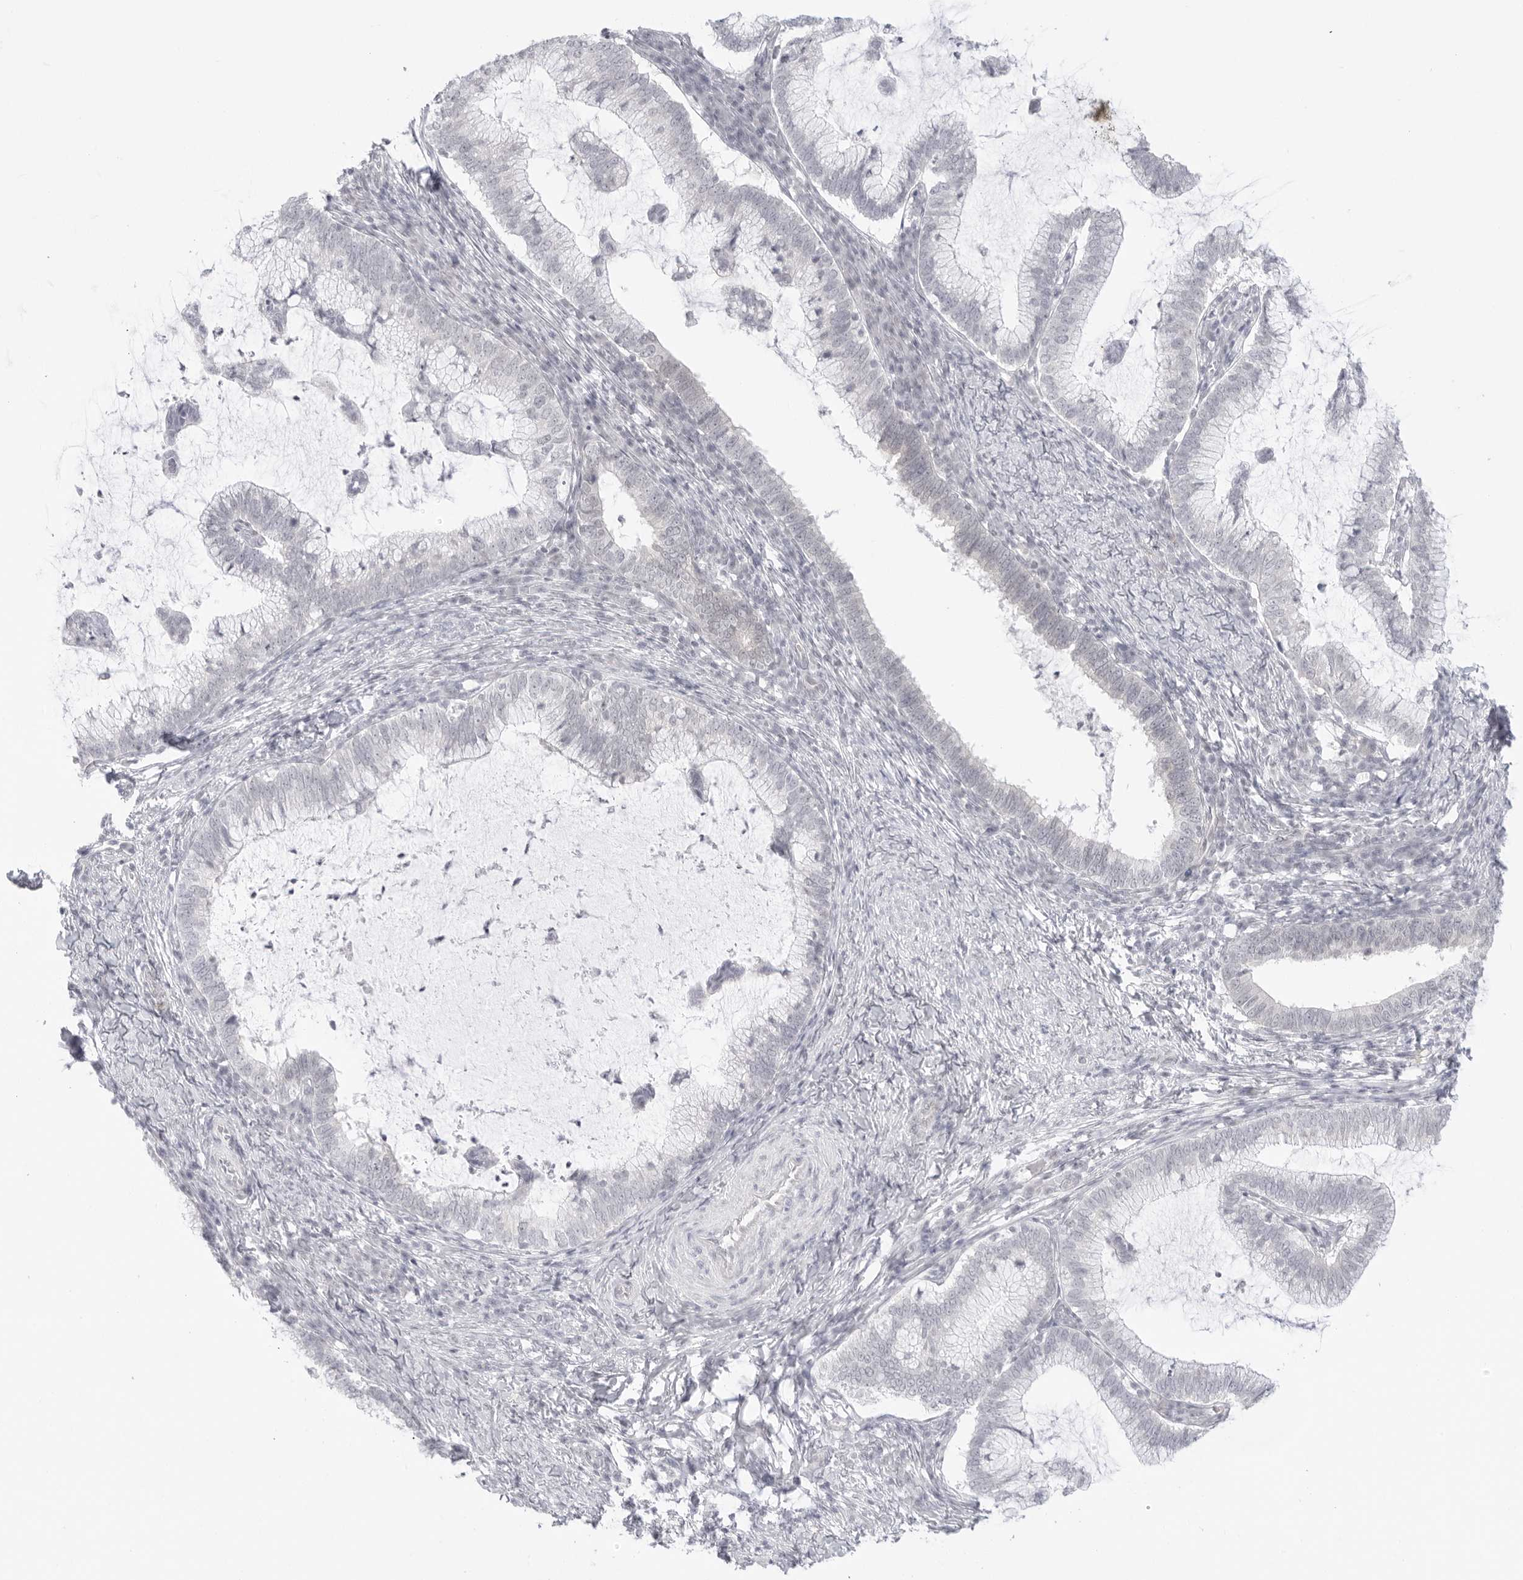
{"staining": {"intensity": "negative", "quantity": "none", "location": "none"}, "tissue": "cervical cancer", "cell_type": "Tumor cells", "image_type": "cancer", "snomed": [{"axis": "morphology", "description": "Adenocarcinoma, NOS"}, {"axis": "topography", "description": "Cervix"}], "caption": "The immunohistochemistry photomicrograph has no significant staining in tumor cells of cervical cancer (adenocarcinoma) tissue.", "gene": "MED18", "patient": {"sex": "female", "age": 36}}